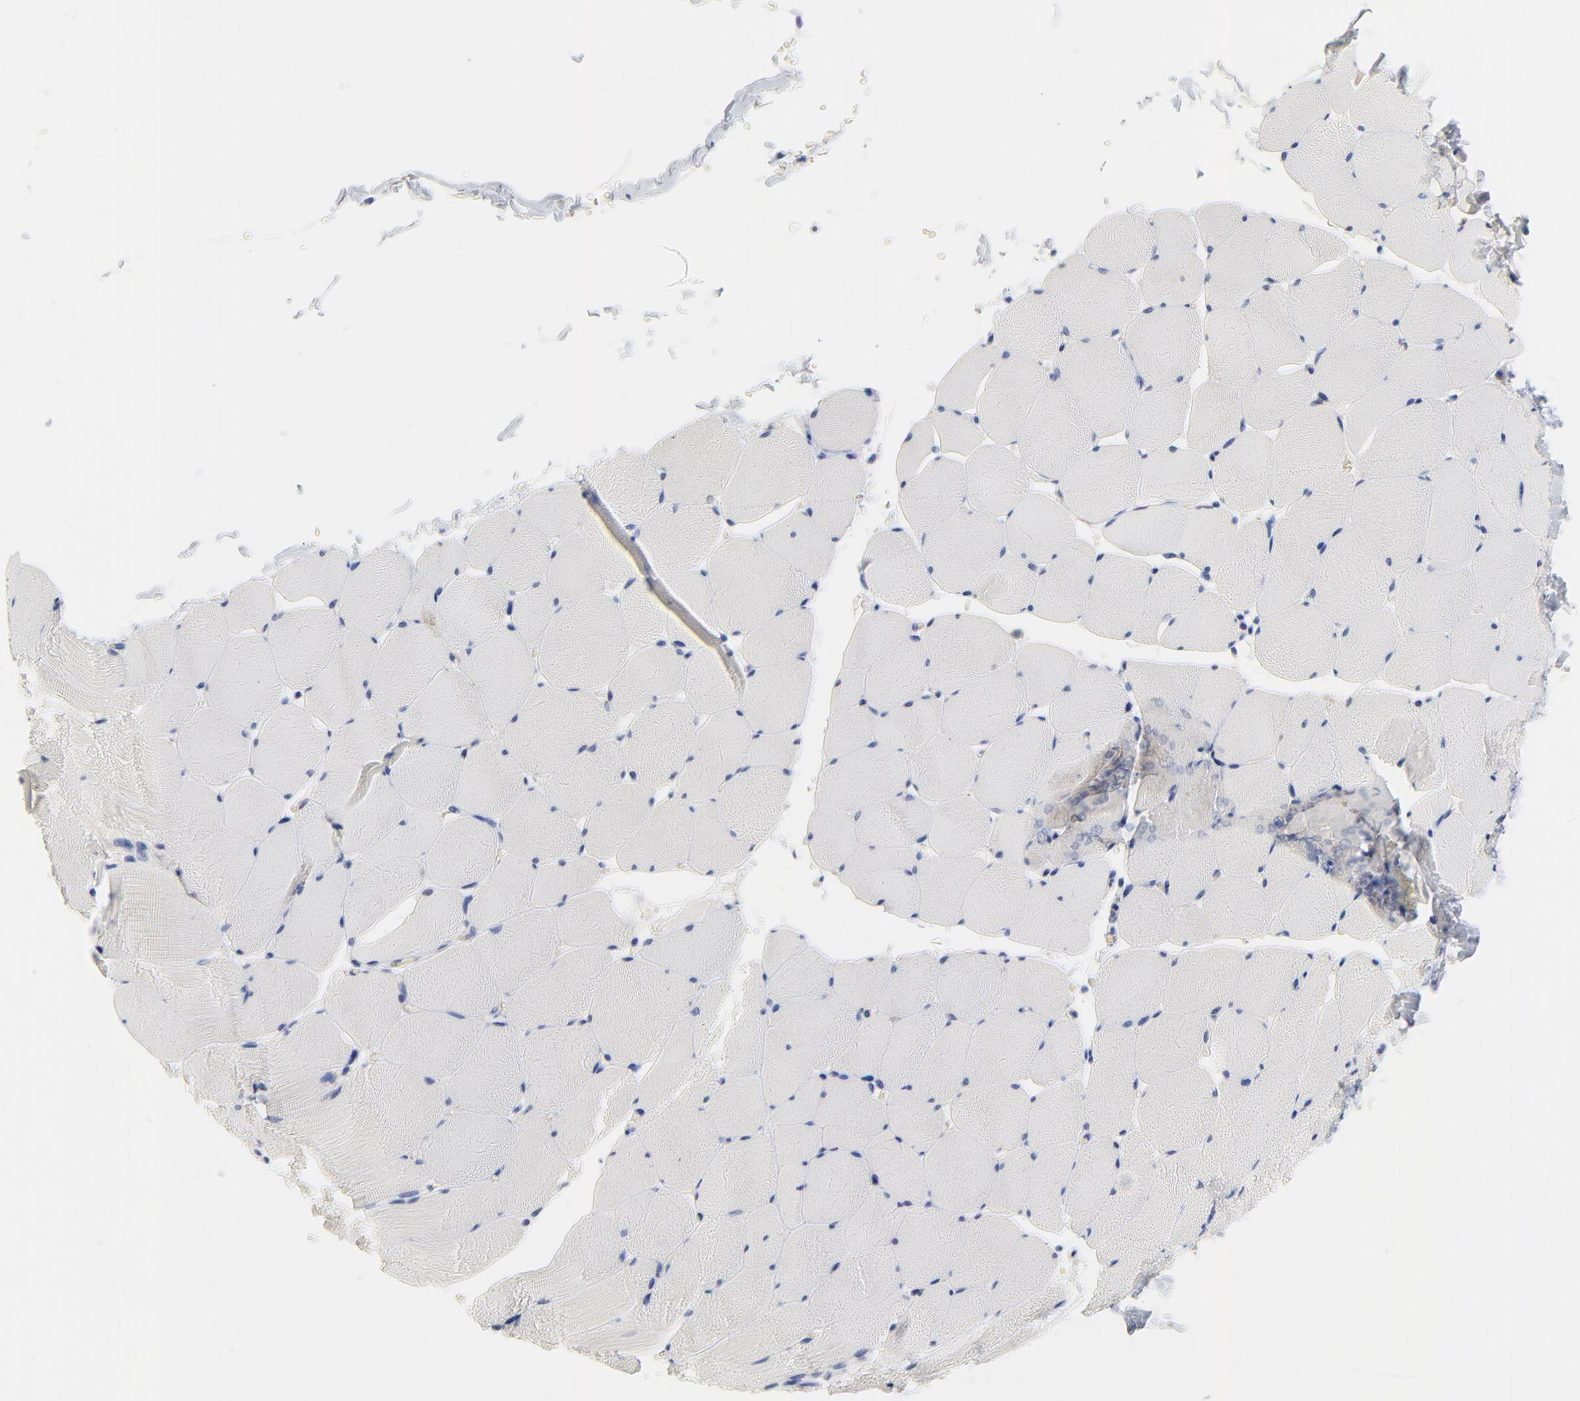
{"staining": {"intensity": "negative", "quantity": "none", "location": "none"}, "tissue": "skeletal muscle", "cell_type": "Myocytes", "image_type": "normal", "snomed": [{"axis": "morphology", "description": "Normal tissue, NOS"}, {"axis": "topography", "description": "Skeletal muscle"}], "caption": "An image of skeletal muscle stained for a protein shows no brown staining in myocytes. Nuclei are stained in blue.", "gene": "CD2AP", "patient": {"sex": "male", "age": 62}}